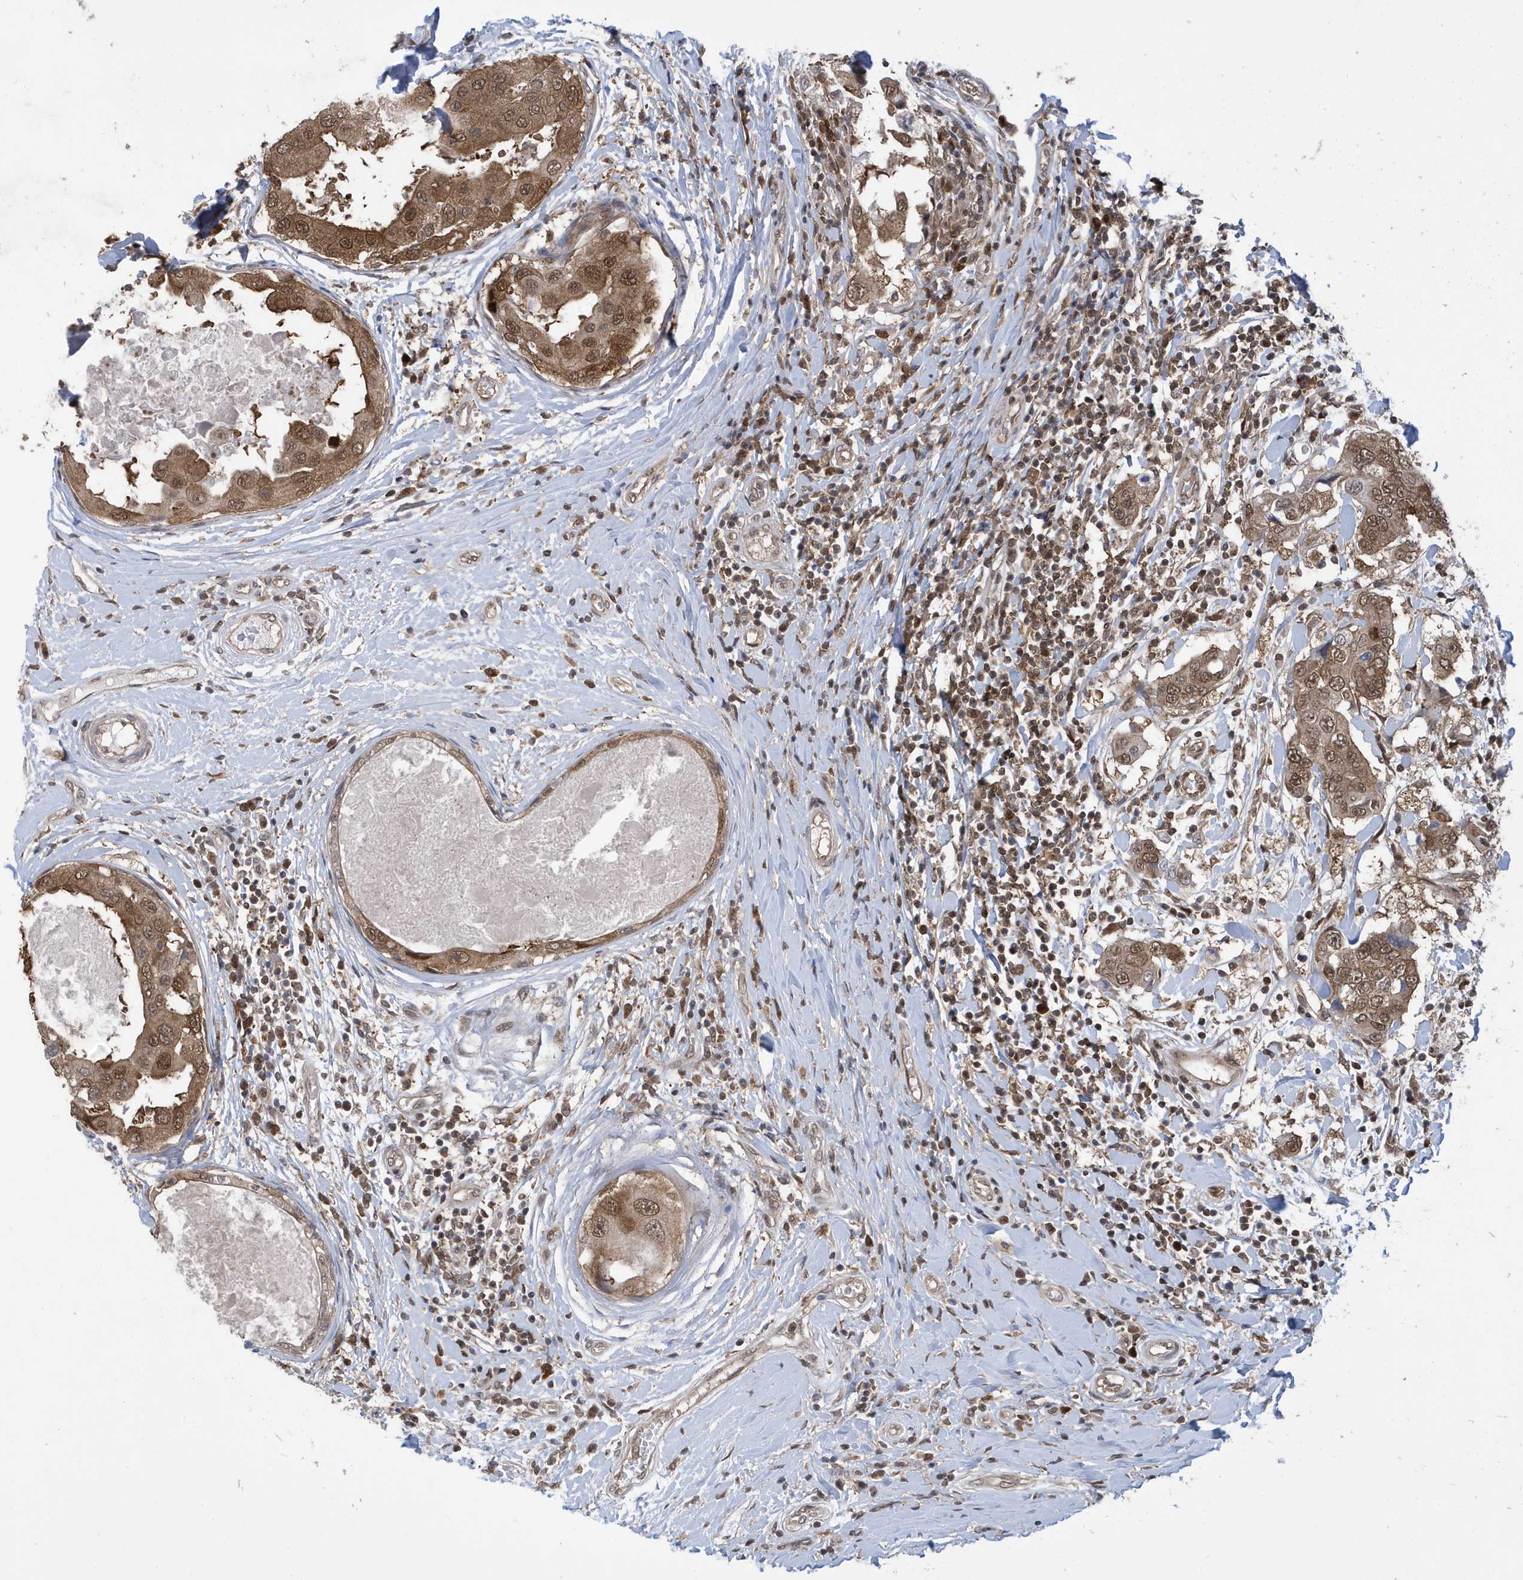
{"staining": {"intensity": "moderate", "quantity": ">75%", "location": "cytoplasmic/membranous,nuclear"}, "tissue": "breast cancer", "cell_type": "Tumor cells", "image_type": "cancer", "snomed": [{"axis": "morphology", "description": "Duct carcinoma"}, {"axis": "topography", "description": "Breast"}], "caption": "Protein expression analysis of human breast cancer reveals moderate cytoplasmic/membranous and nuclear expression in approximately >75% of tumor cells.", "gene": "UBQLN1", "patient": {"sex": "female", "age": 27}}